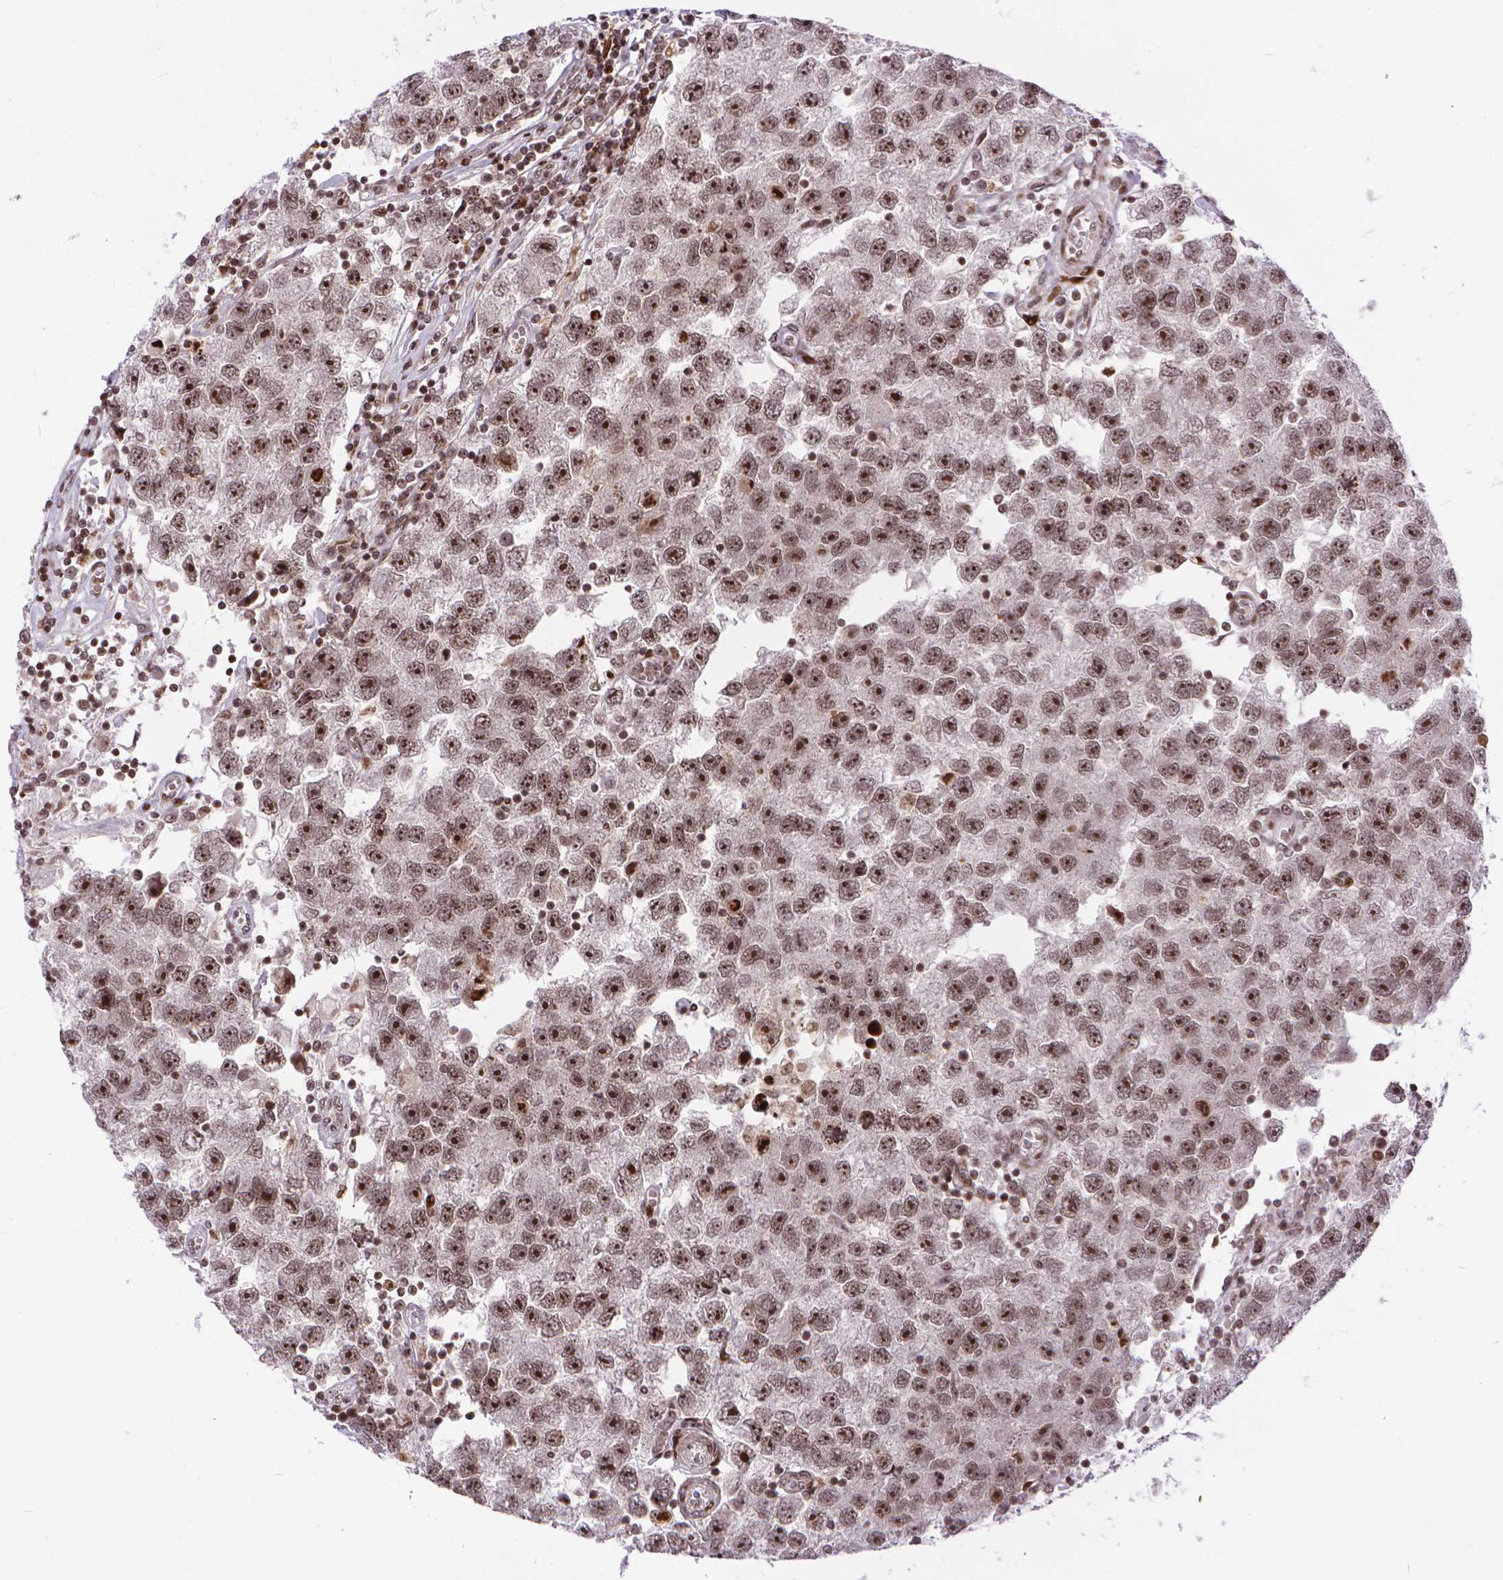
{"staining": {"intensity": "moderate", "quantity": ">75%", "location": "nuclear"}, "tissue": "testis cancer", "cell_type": "Tumor cells", "image_type": "cancer", "snomed": [{"axis": "morphology", "description": "Seminoma, NOS"}, {"axis": "topography", "description": "Testis"}], "caption": "Seminoma (testis) stained with a protein marker shows moderate staining in tumor cells.", "gene": "AMER1", "patient": {"sex": "male", "age": 26}}